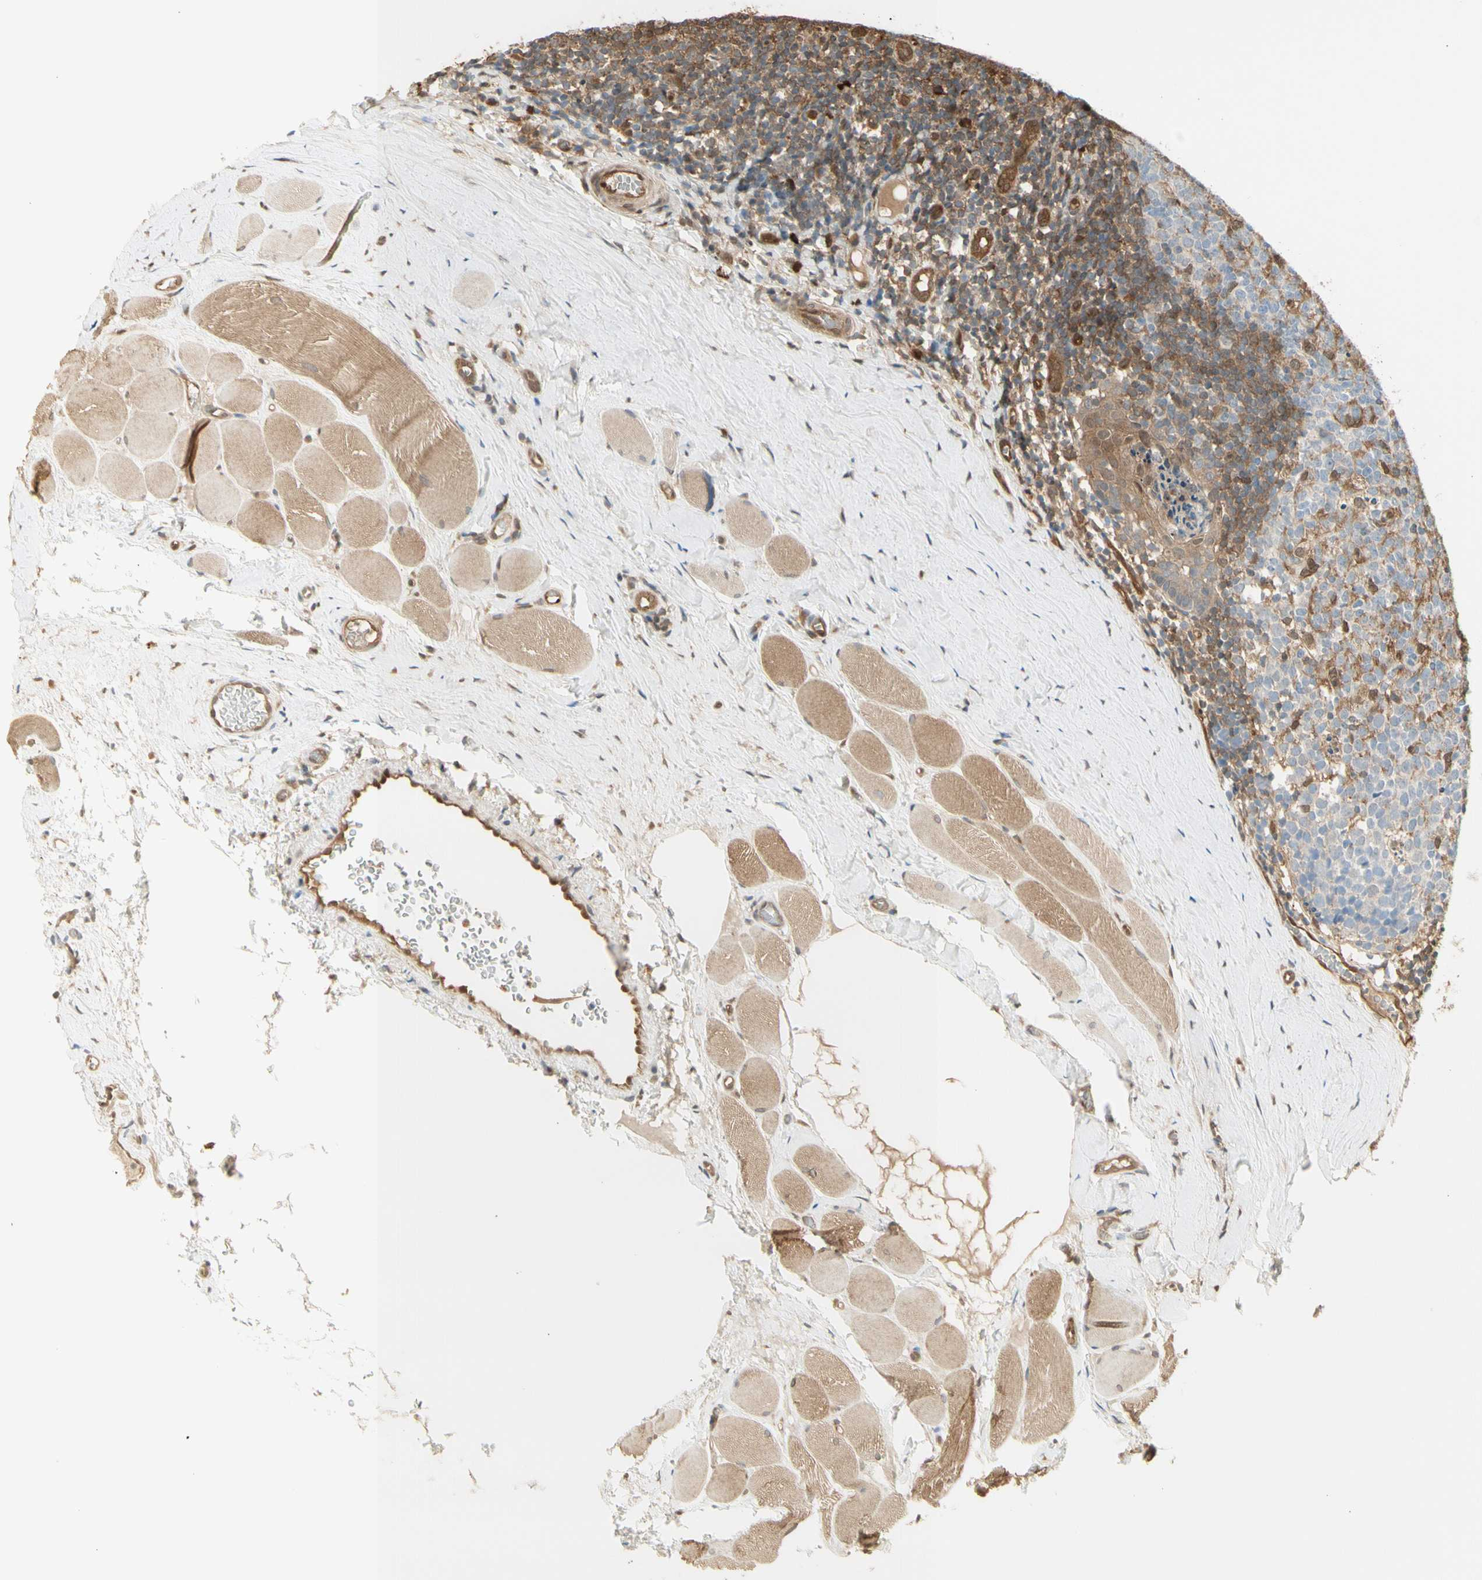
{"staining": {"intensity": "moderate", "quantity": "<25%", "location": "cytoplasmic/membranous"}, "tissue": "tonsil", "cell_type": "Germinal center cells", "image_type": "normal", "snomed": [{"axis": "morphology", "description": "Normal tissue, NOS"}, {"axis": "topography", "description": "Tonsil"}], "caption": "The micrograph shows a brown stain indicating the presence of a protein in the cytoplasmic/membranous of germinal center cells in tonsil.", "gene": "SERPINB6", "patient": {"sex": "female", "age": 19}}